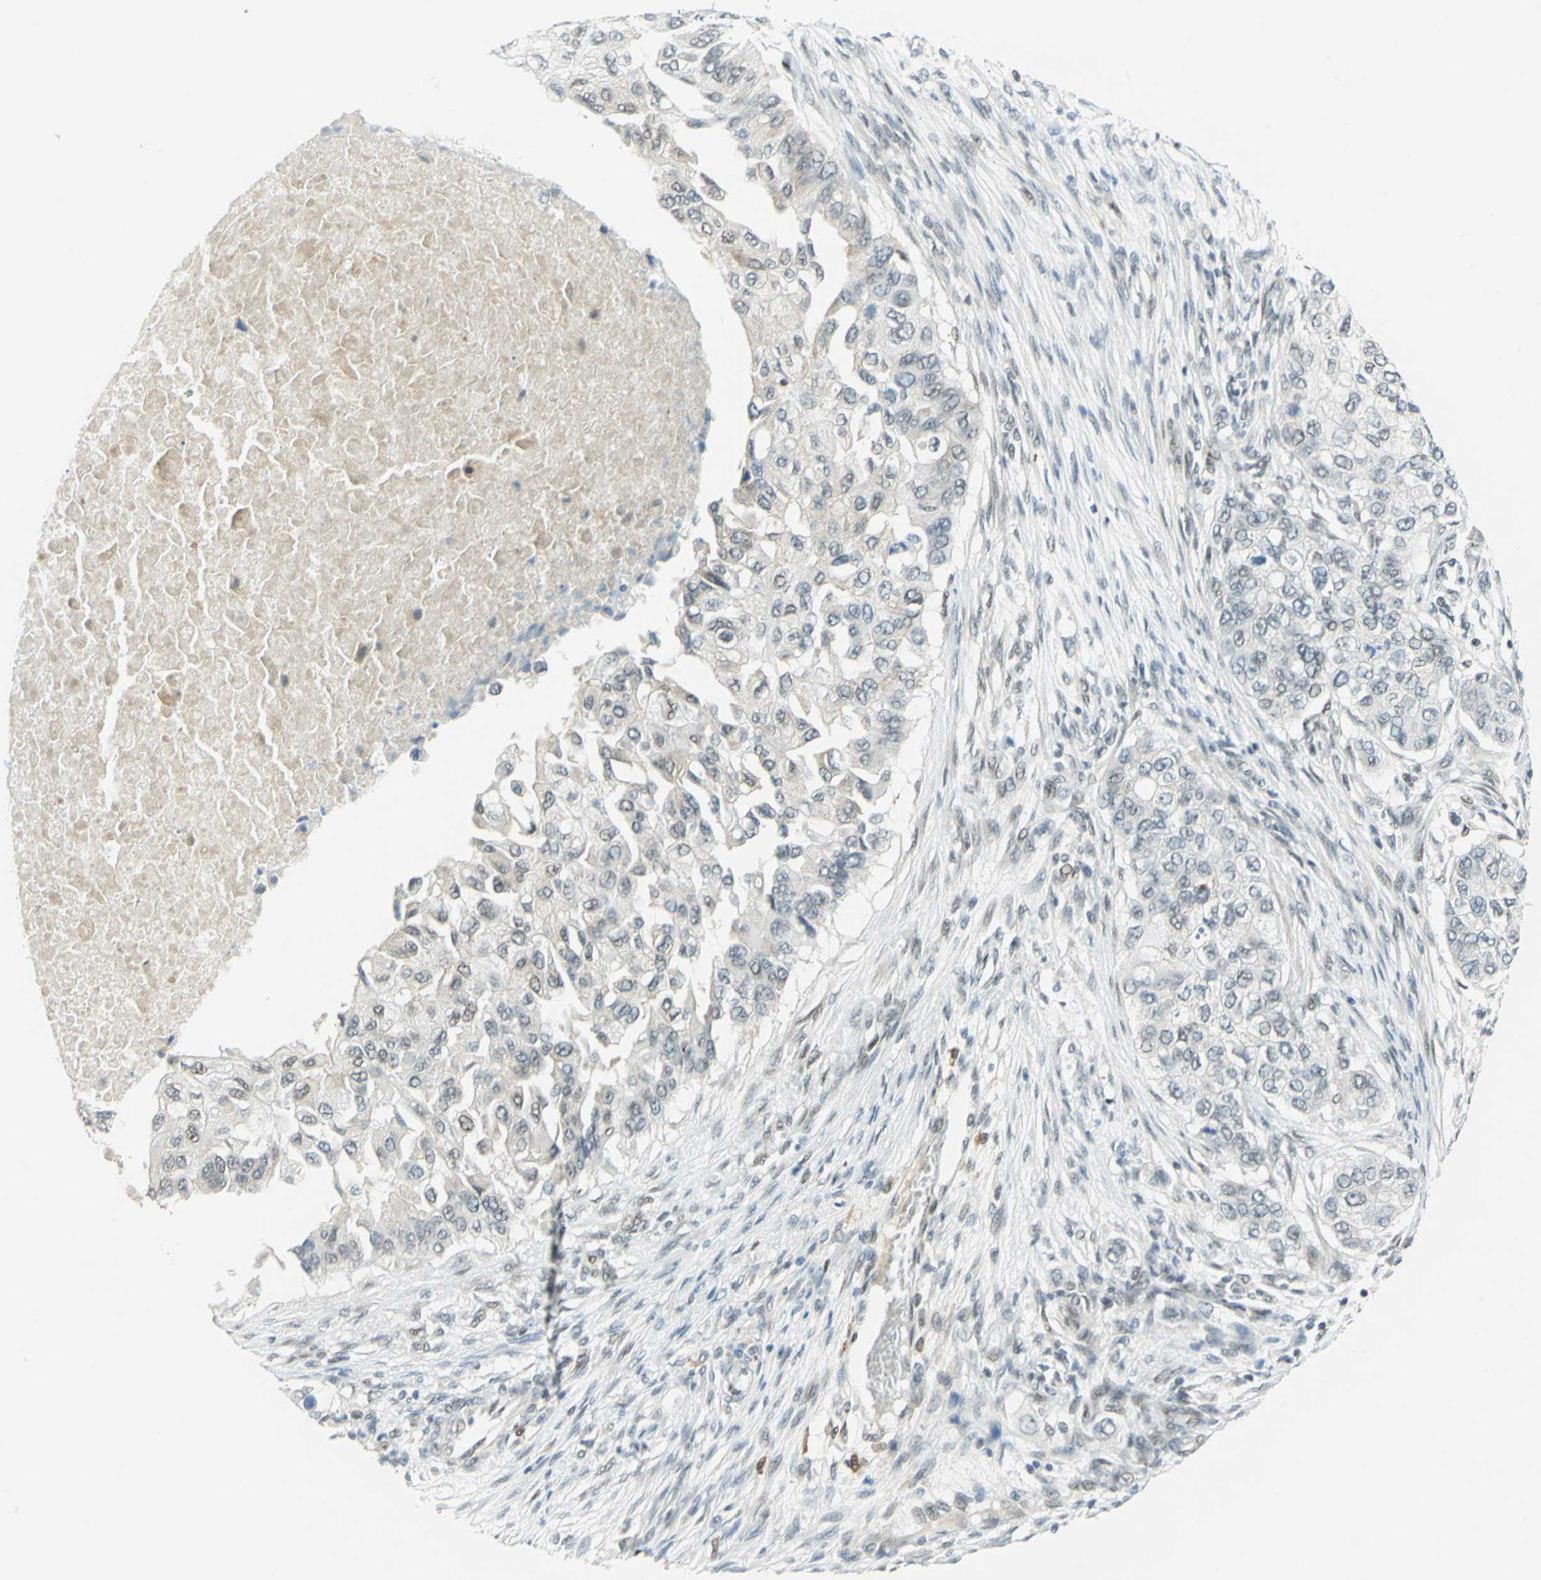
{"staining": {"intensity": "weak", "quantity": "<25%", "location": "nuclear"}, "tissue": "breast cancer", "cell_type": "Tumor cells", "image_type": "cancer", "snomed": [{"axis": "morphology", "description": "Normal tissue, NOS"}, {"axis": "morphology", "description": "Duct carcinoma"}, {"axis": "topography", "description": "Breast"}], "caption": "Photomicrograph shows no protein expression in tumor cells of intraductal carcinoma (breast) tissue.", "gene": "MTMR10", "patient": {"sex": "female", "age": 49}}